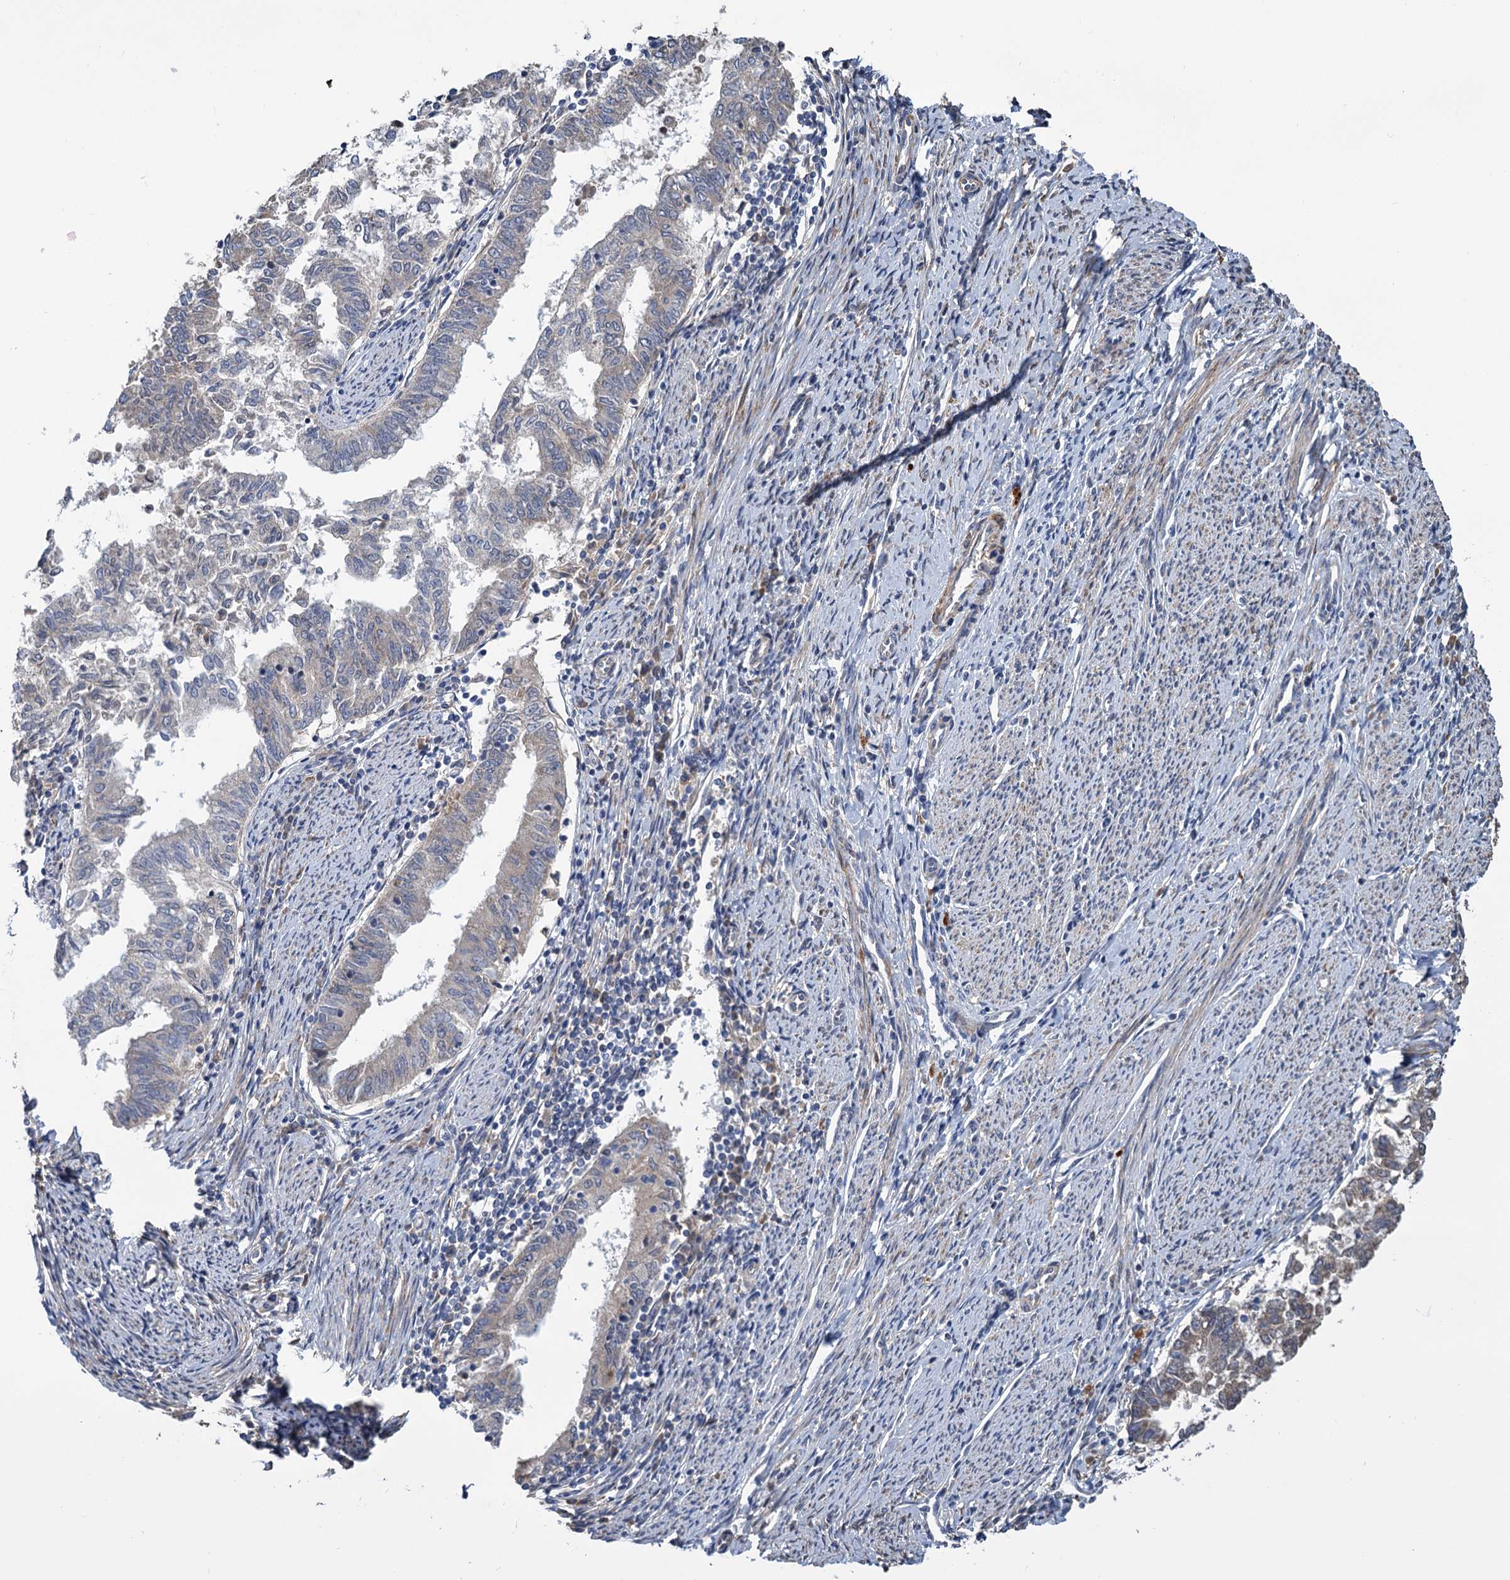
{"staining": {"intensity": "negative", "quantity": "none", "location": "none"}, "tissue": "endometrial cancer", "cell_type": "Tumor cells", "image_type": "cancer", "snomed": [{"axis": "morphology", "description": "Adenocarcinoma, NOS"}, {"axis": "topography", "description": "Endometrium"}], "caption": "An immunohistochemistry (IHC) histopathology image of endometrial cancer (adenocarcinoma) is shown. There is no staining in tumor cells of endometrial cancer (adenocarcinoma).", "gene": "ALKBH7", "patient": {"sex": "female", "age": 79}}